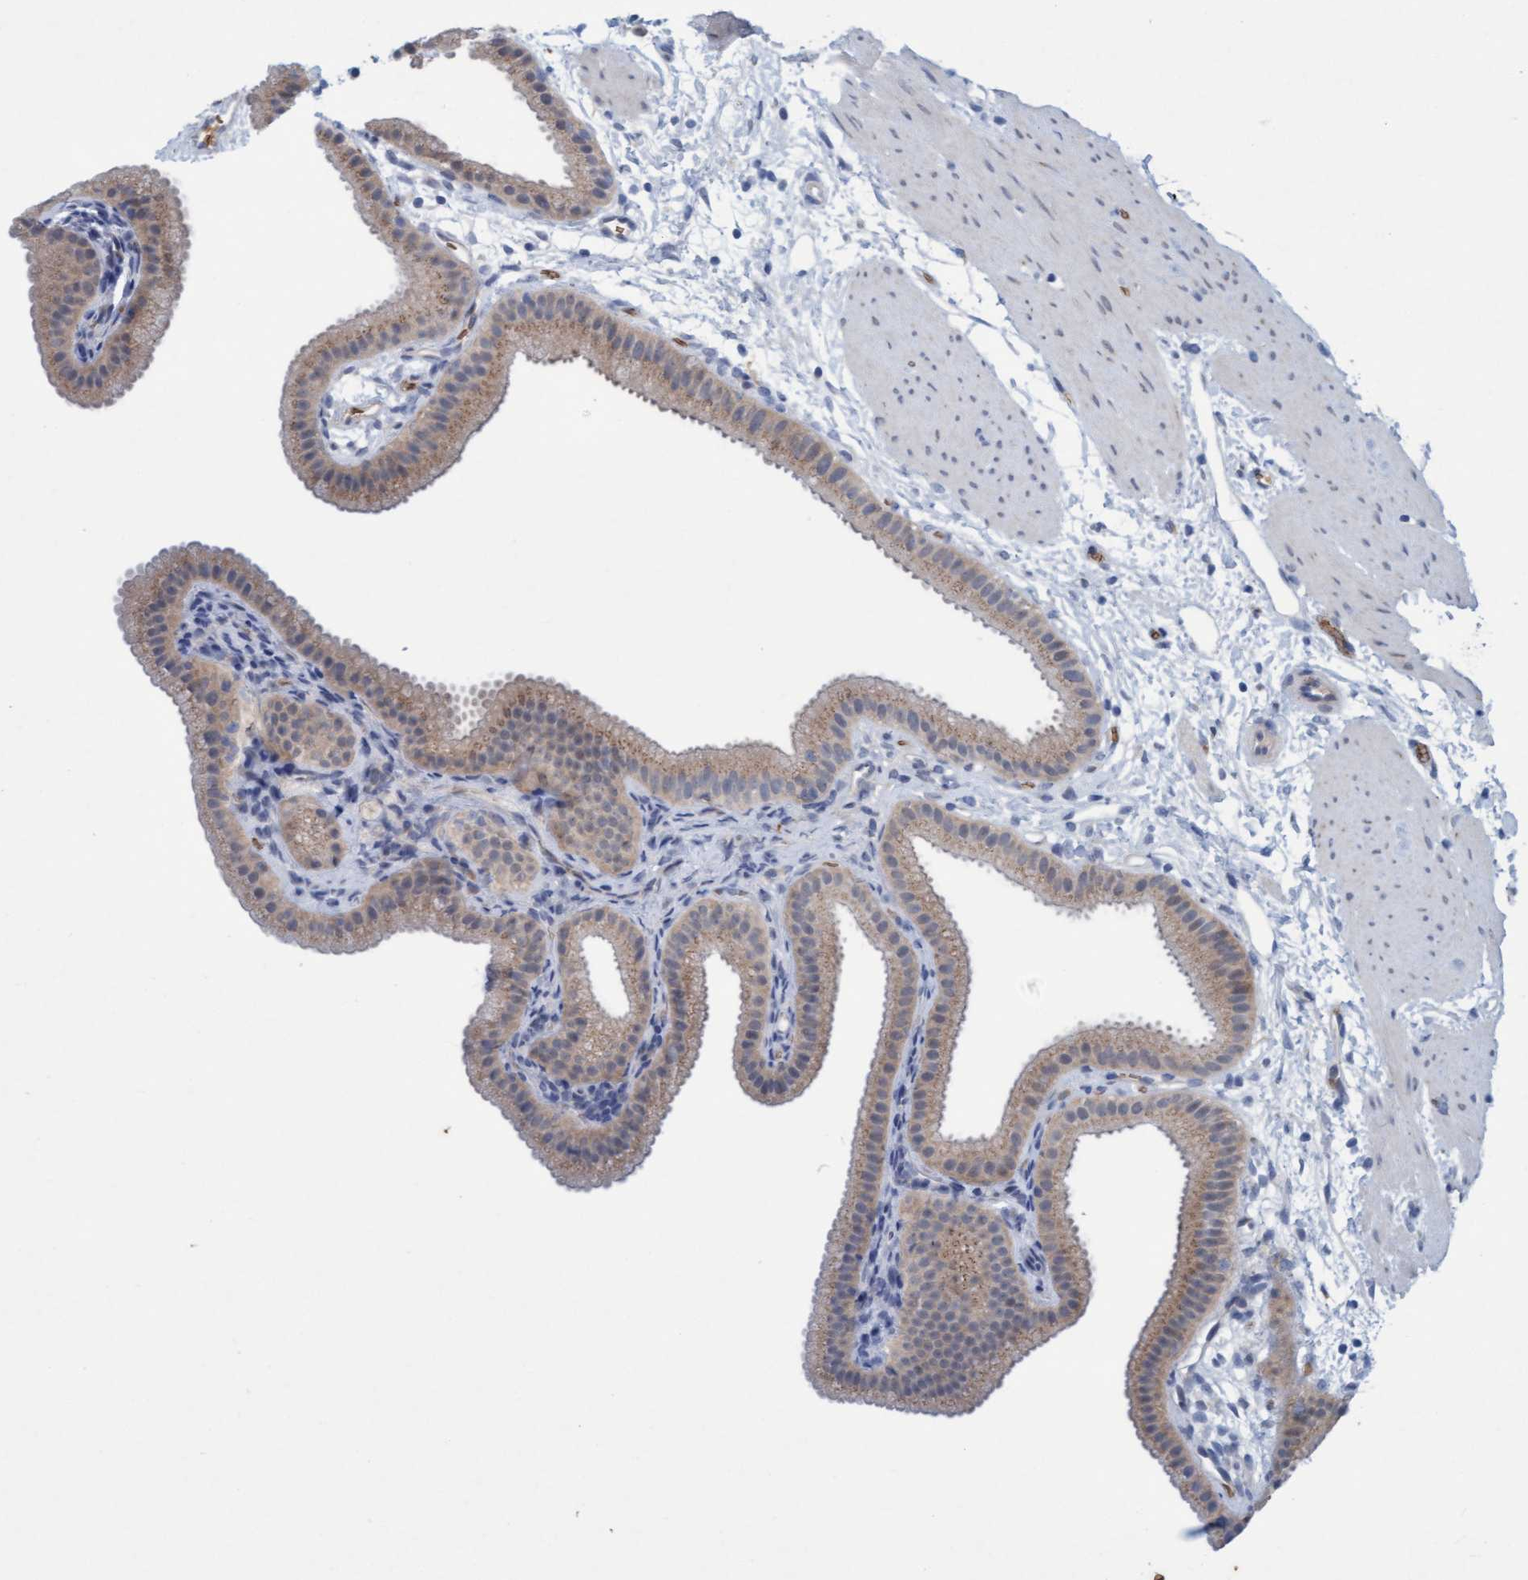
{"staining": {"intensity": "weak", "quantity": ">75%", "location": "cytoplasmic/membranous"}, "tissue": "gallbladder", "cell_type": "Glandular cells", "image_type": "normal", "snomed": [{"axis": "morphology", "description": "Normal tissue, NOS"}, {"axis": "topography", "description": "Gallbladder"}], "caption": "A low amount of weak cytoplasmic/membranous staining is appreciated in approximately >75% of glandular cells in benign gallbladder.", "gene": "SPEM2", "patient": {"sex": "female", "age": 64}}